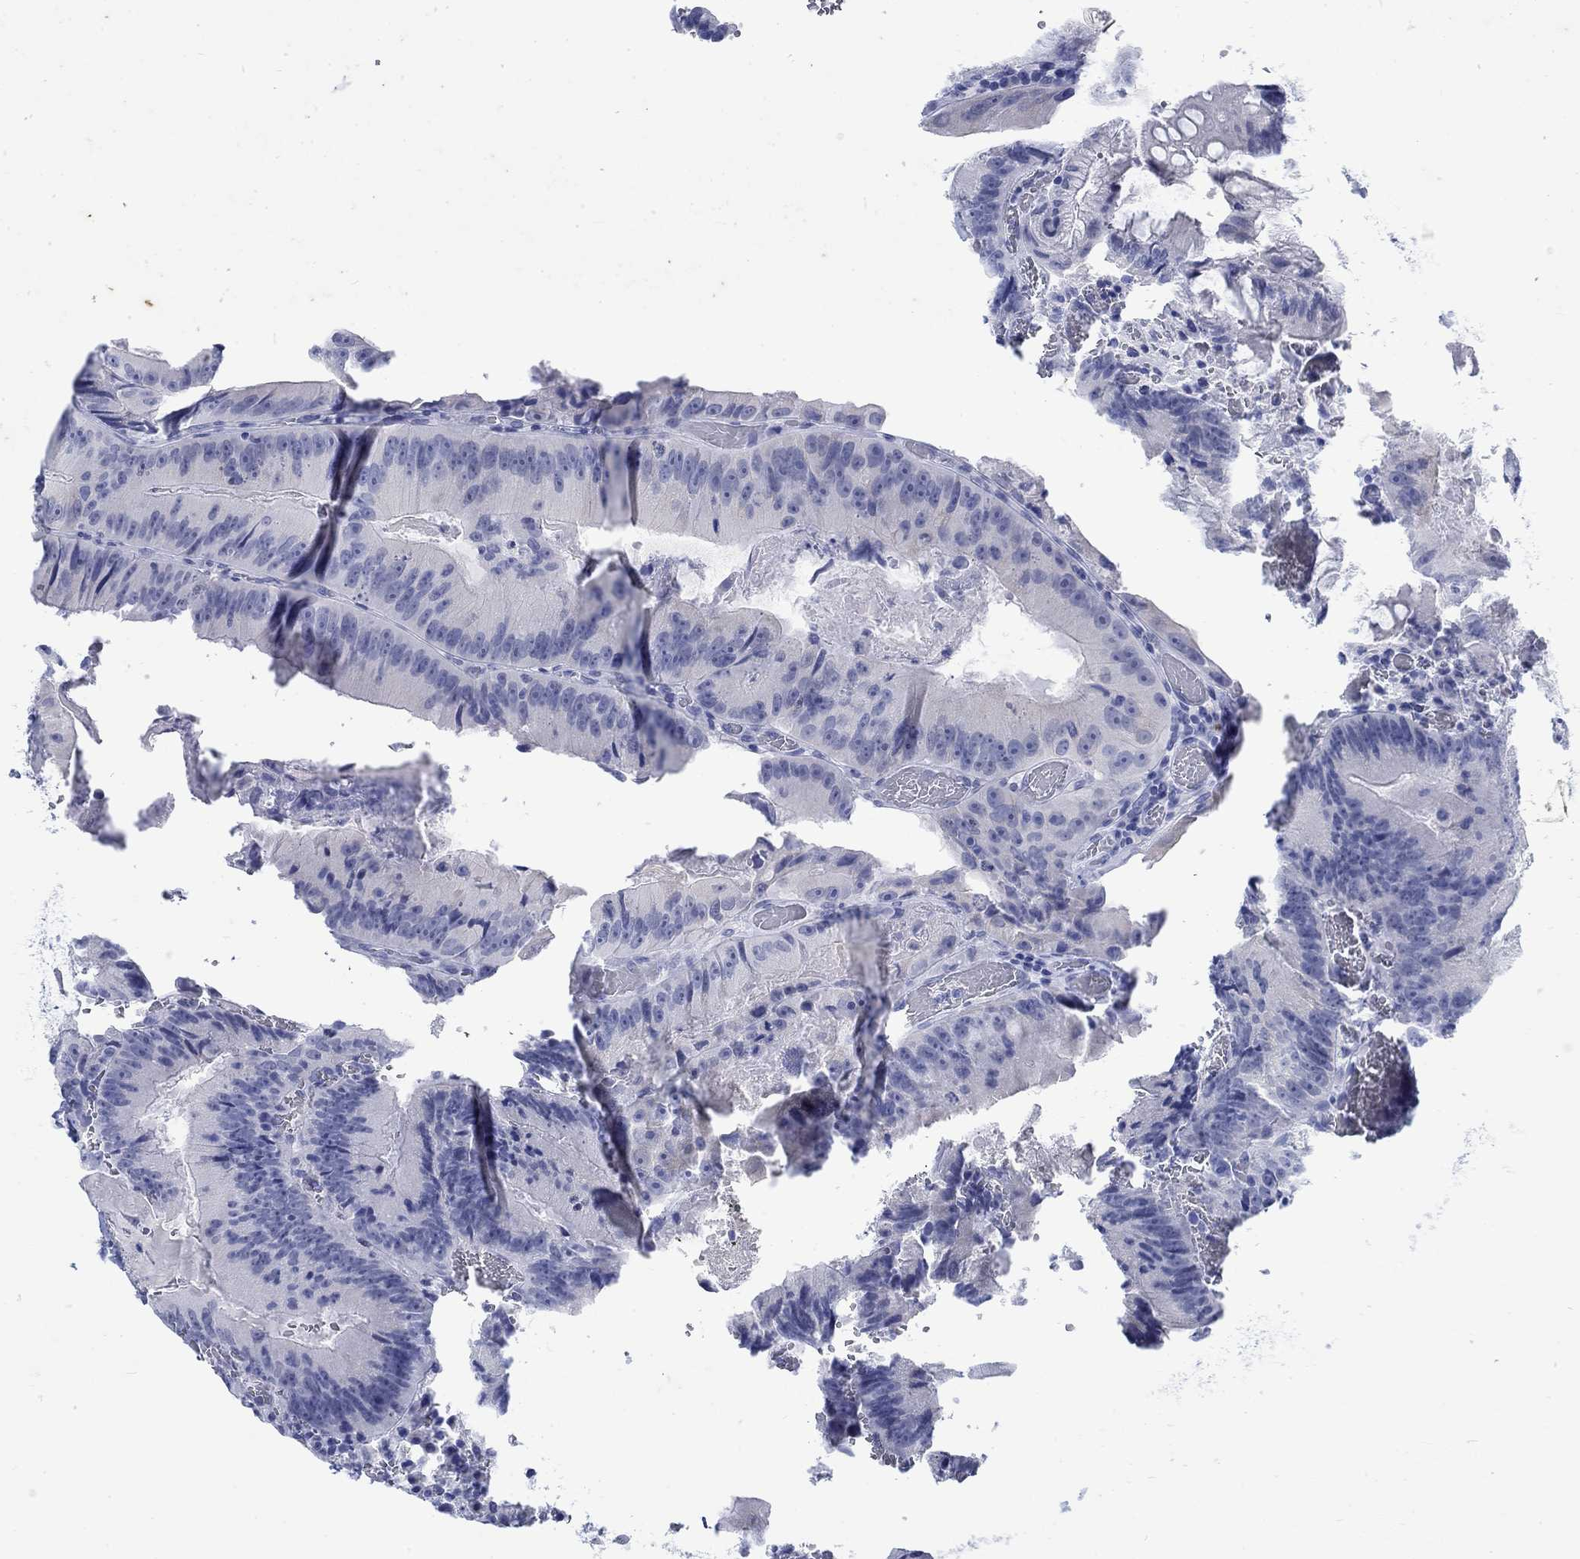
{"staining": {"intensity": "negative", "quantity": "none", "location": "none"}, "tissue": "colorectal cancer", "cell_type": "Tumor cells", "image_type": "cancer", "snomed": [{"axis": "morphology", "description": "Adenocarcinoma, NOS"}, {"axis": "topography", "description": "Colon"}], "caption": "IHC histopathology image of neoplastic tissue: colorectal cancer (adenocarcinoma) stained with DAB (3,3'-diaminobenzidine) displays no significant protein staining in tumor cells. (DAB immunohistochemistry (IHC) visualized using brightfield microscopy, high magnification).", "gene": "KRT76", "patient": {"sex": "female", "age": 86}}